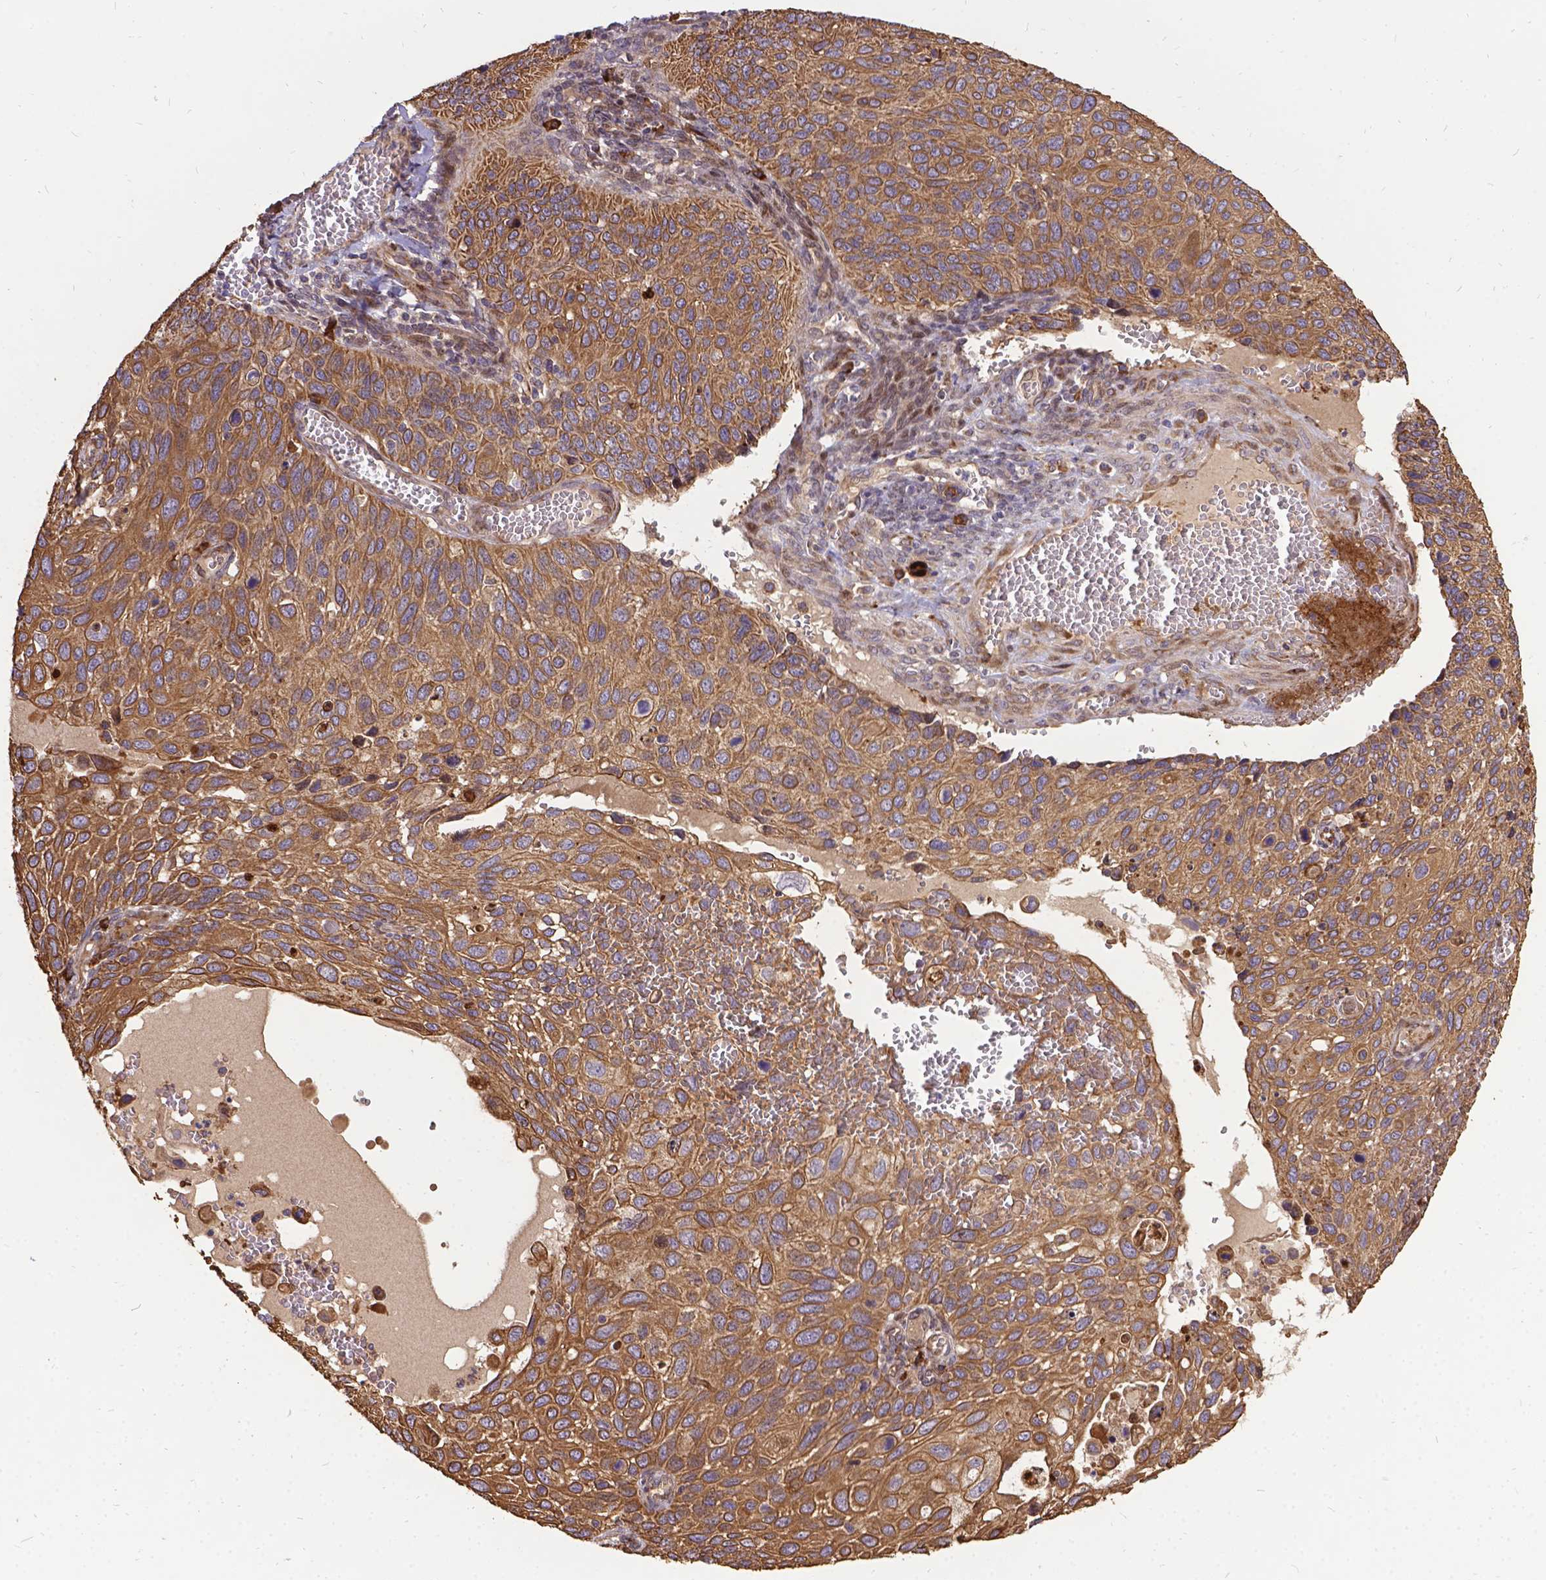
{"staining": {"intensity": "weak", "quantity": ">75%", "location": "cytoplasmic/membranous"}, "tissue": "cervical cancer", "cell_type": "Tumor cells", "image_type": "cancer", "snomed": [{"axis": "morphology", "description": "Squamous cell carcinoma, NOS"}, {"axis": "topography", "description": "Cervix"}], "caption": "An image of human cervical cancer (squamous cell carcinoma) stained for a protein reveals weak cytoplasmic/membranous brown staining in tumor cells. (IHC, brightfield microscopy, high magnification).", "gene": "DENND6A", "patient": {"sex": "female", "age": 70}}